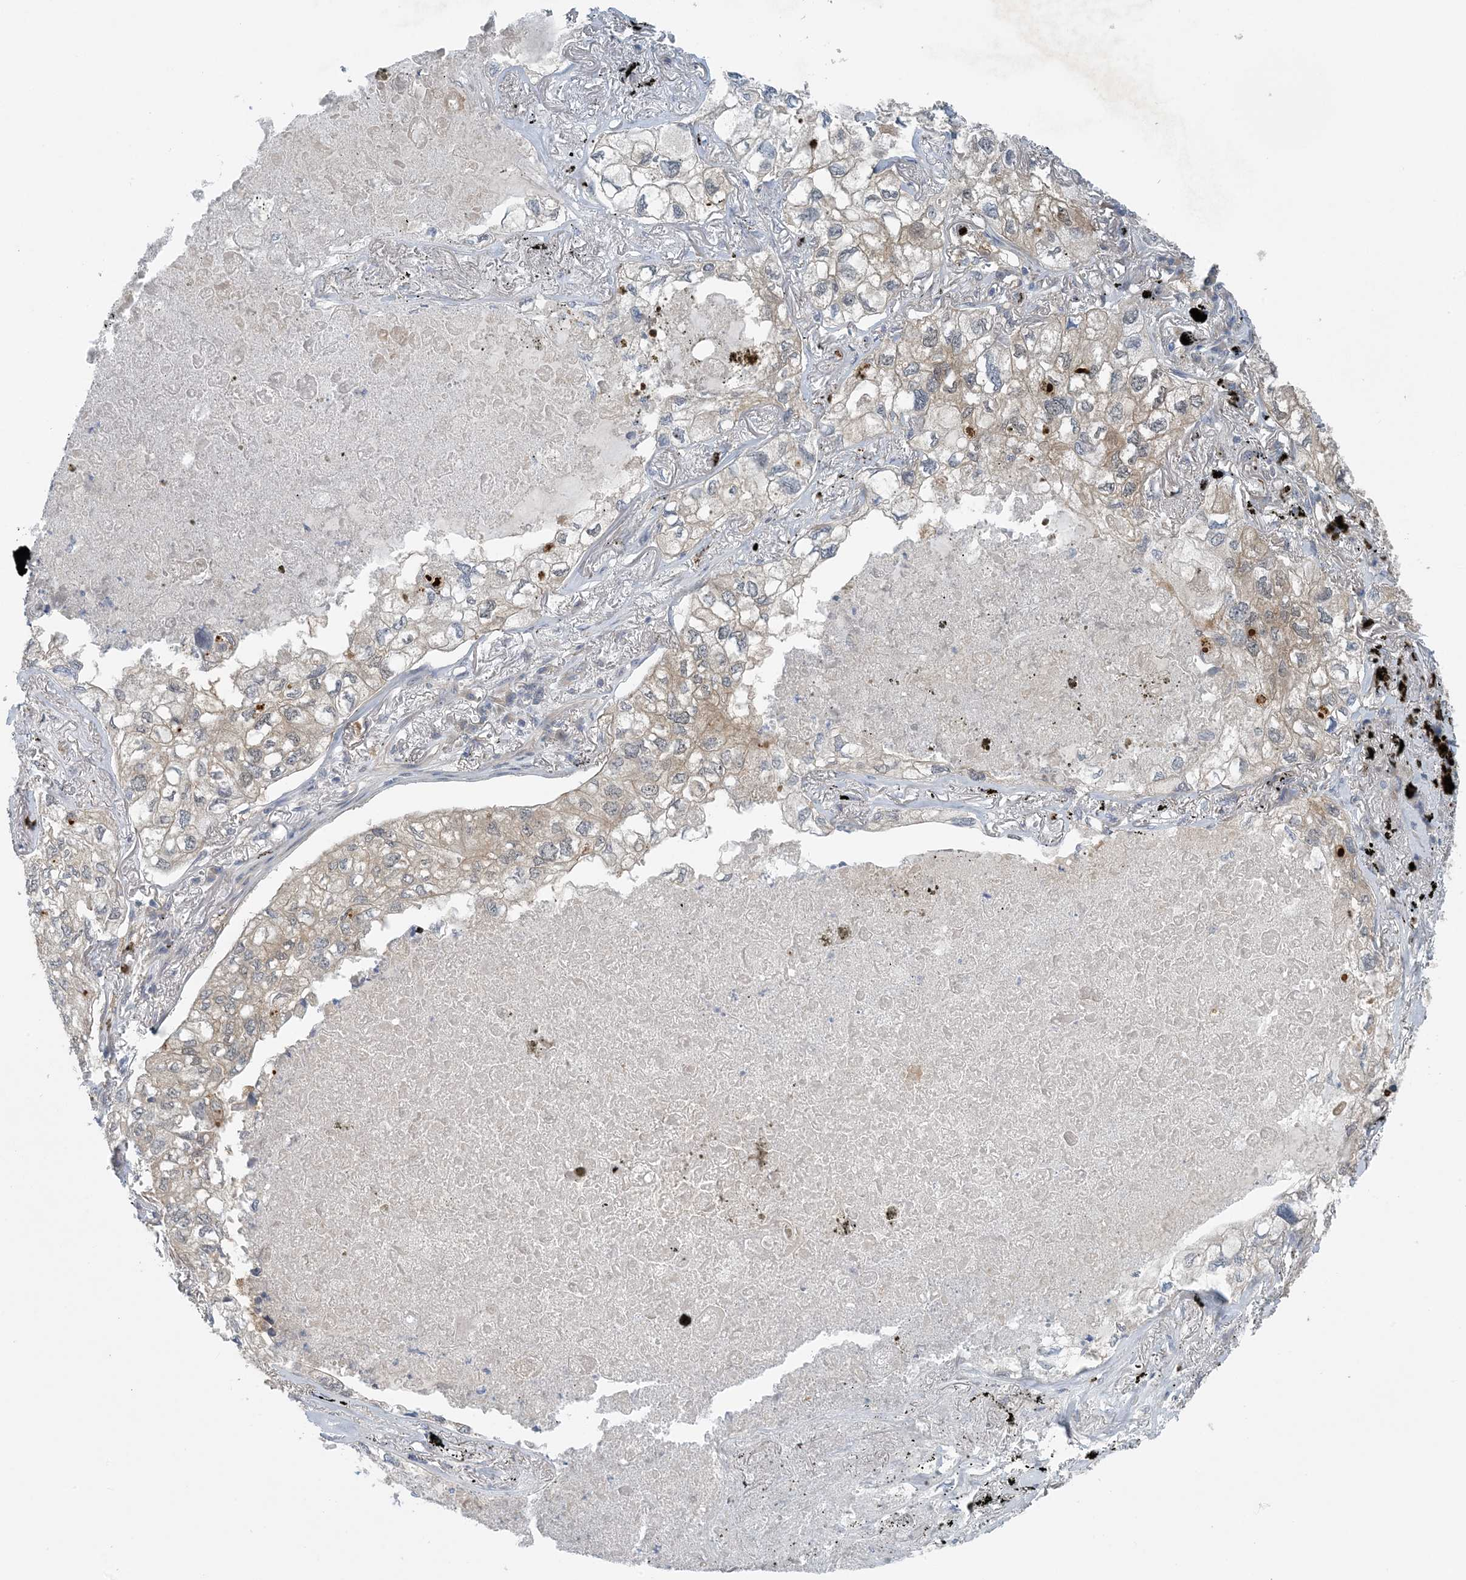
{"staining": {"intensity": "weak", "quantity": "25%-75%", "location": "cytoplasmic/membranous"}, "tissue": "lung cancer", "cell_type": "Tumor cells", "image_type": "cancer", "snomed": [{"axis": "morphology", "description": "Adenocarcinoma, NOS"}, {"axis": "topography", "description": "Lung"}], "caption": "This is an image of IHC staining of lung cancer, which shows weak positivity in the cytoplasmic/membranous of tumor cells.", "gene": "HIKESHI", "patient": {"sex": "male", "age": 65}}